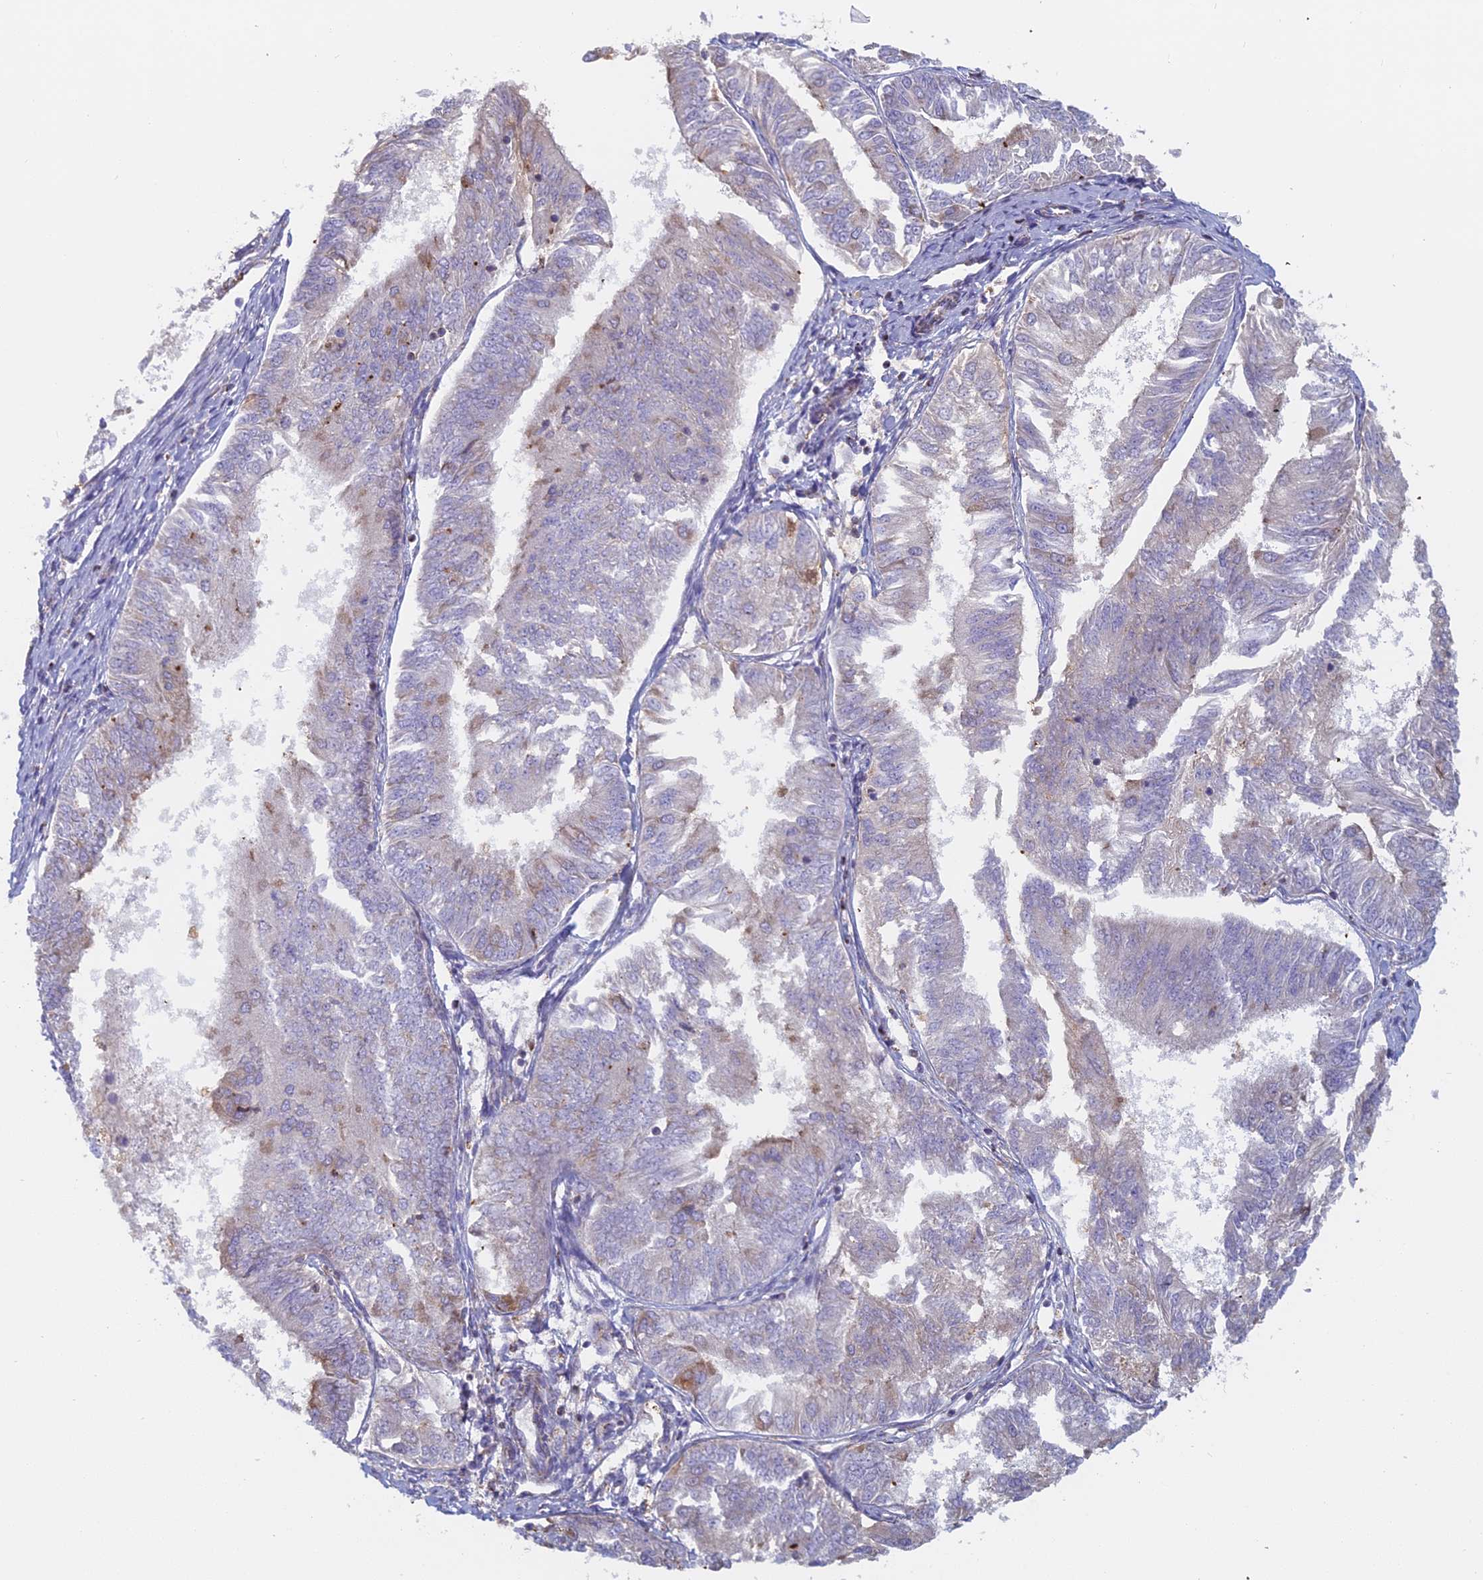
{"staining": {"intensity": "negative", "quantity": "none", "location": "none"}, "tissue": "endometrial cancer", "cell_type": "Tumor cells", "image_type": "cancer", "snomed": [{"axis": "morphology", "description": "Adenocarcinoma, NOS"}, {"axis": "topography", "description": "Endometrium"}], "caption": "Immunohistochemical staining of adenocarcinoma (endometrial) displays no significant staining in tumor cells.", "gene": "IFTAP", "patient": {"sex": "female", "age": 58}}